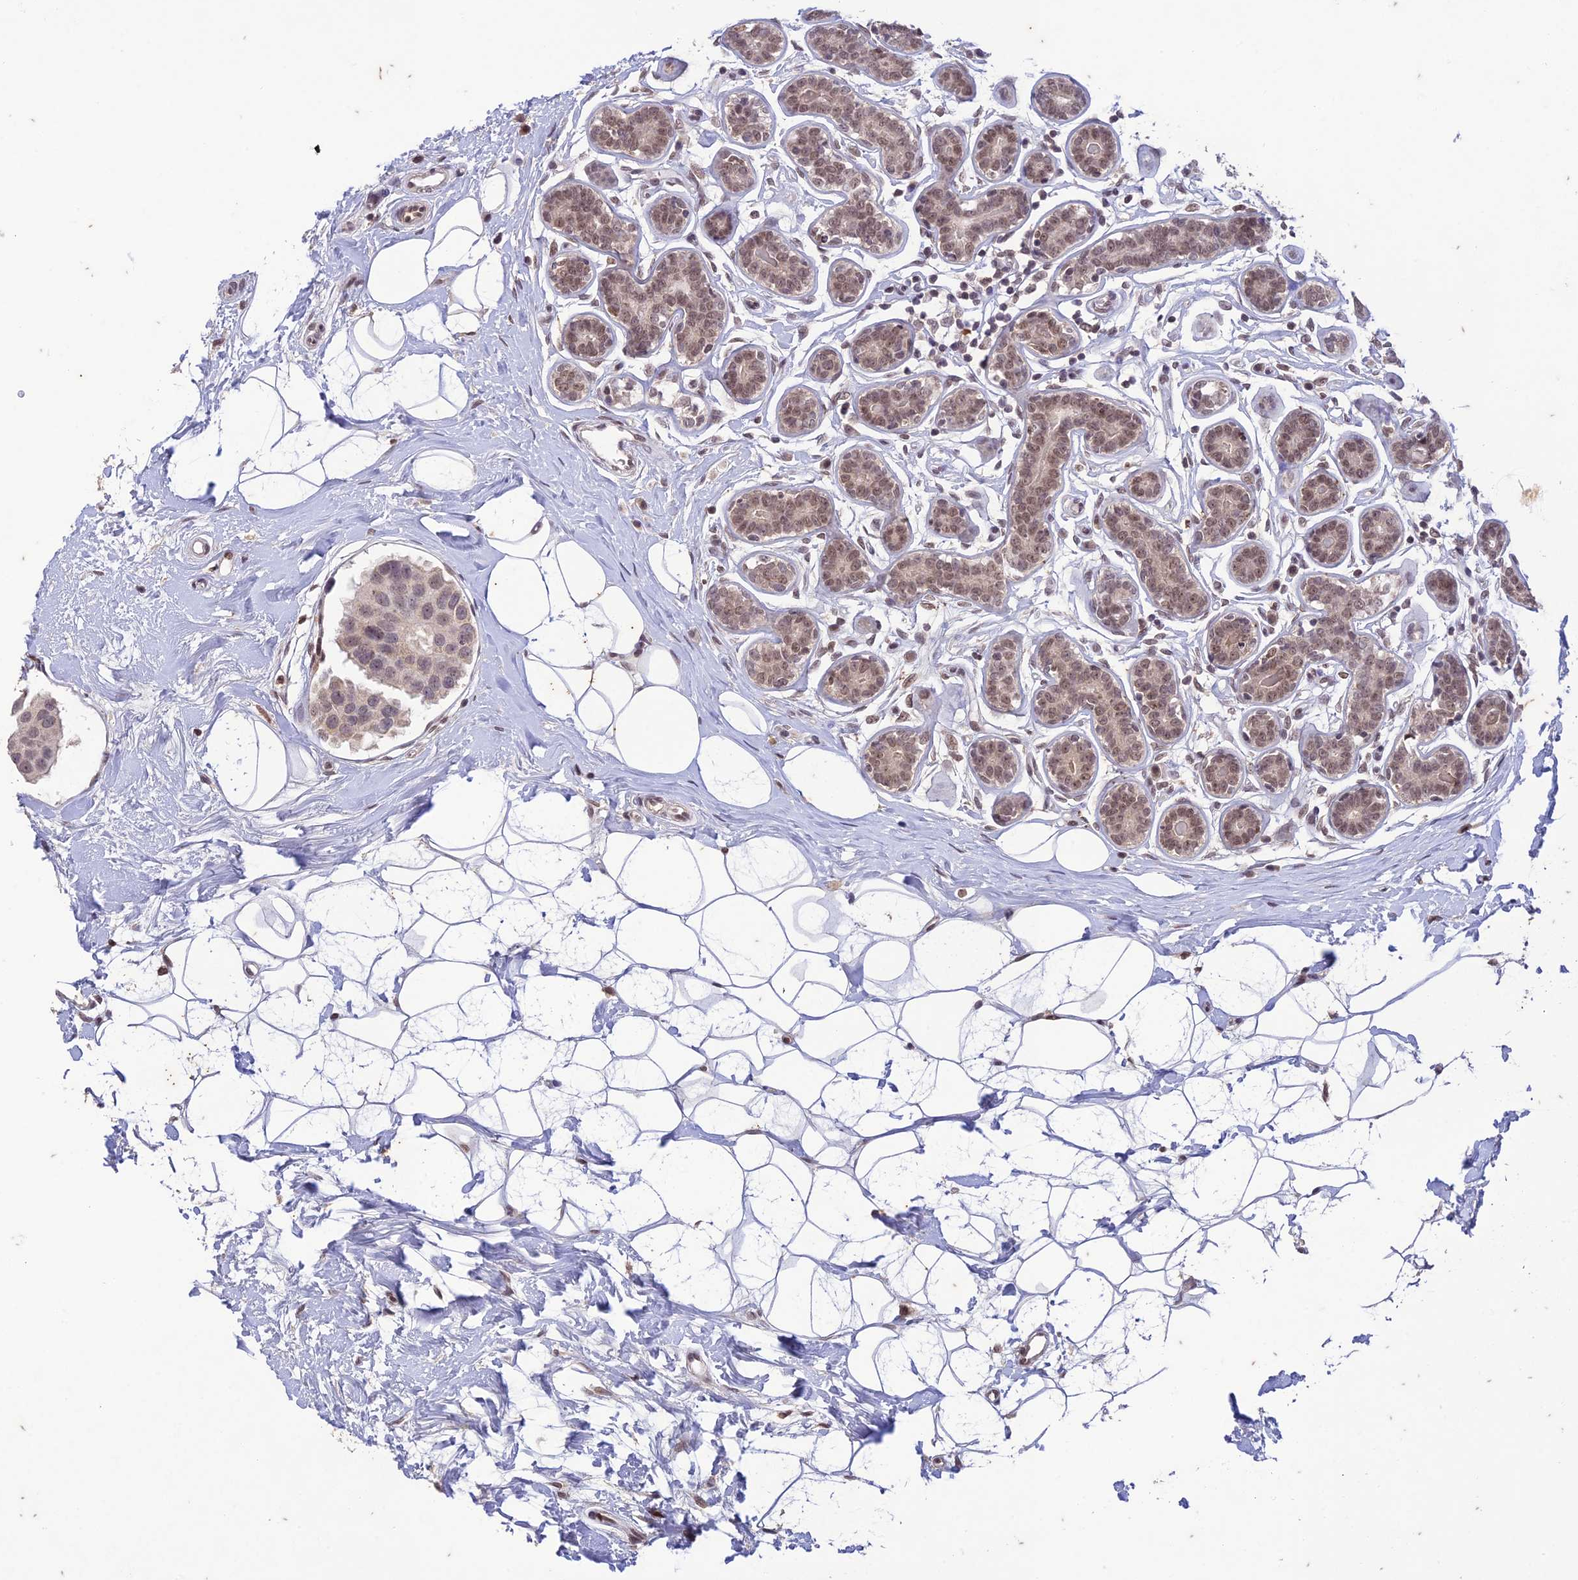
{"staining": {"intensity": "weak", "quantity": ">75%", "location": "nuclear"}, "tissue": "breast cancer", "cell_type": "Tumor cells", "image_type": "cancer", "snomed": [{"axis": "morphology", "description": "Normal tissue, NOS"}, {"axis": "morphology", "description": "Duct carcinoma"}, {"axis": "topography", "description": "Breast"}], "caption": "DAB (3,3'-diaminobenzidine) immunohistochemical staining of breast cancer (infiltrating ductal carcinoma) reveals weak nuclear protein staining in about >75% of tumor cells.", "gene": "POP4", "patient": {"sex": "female", "age": 39}}